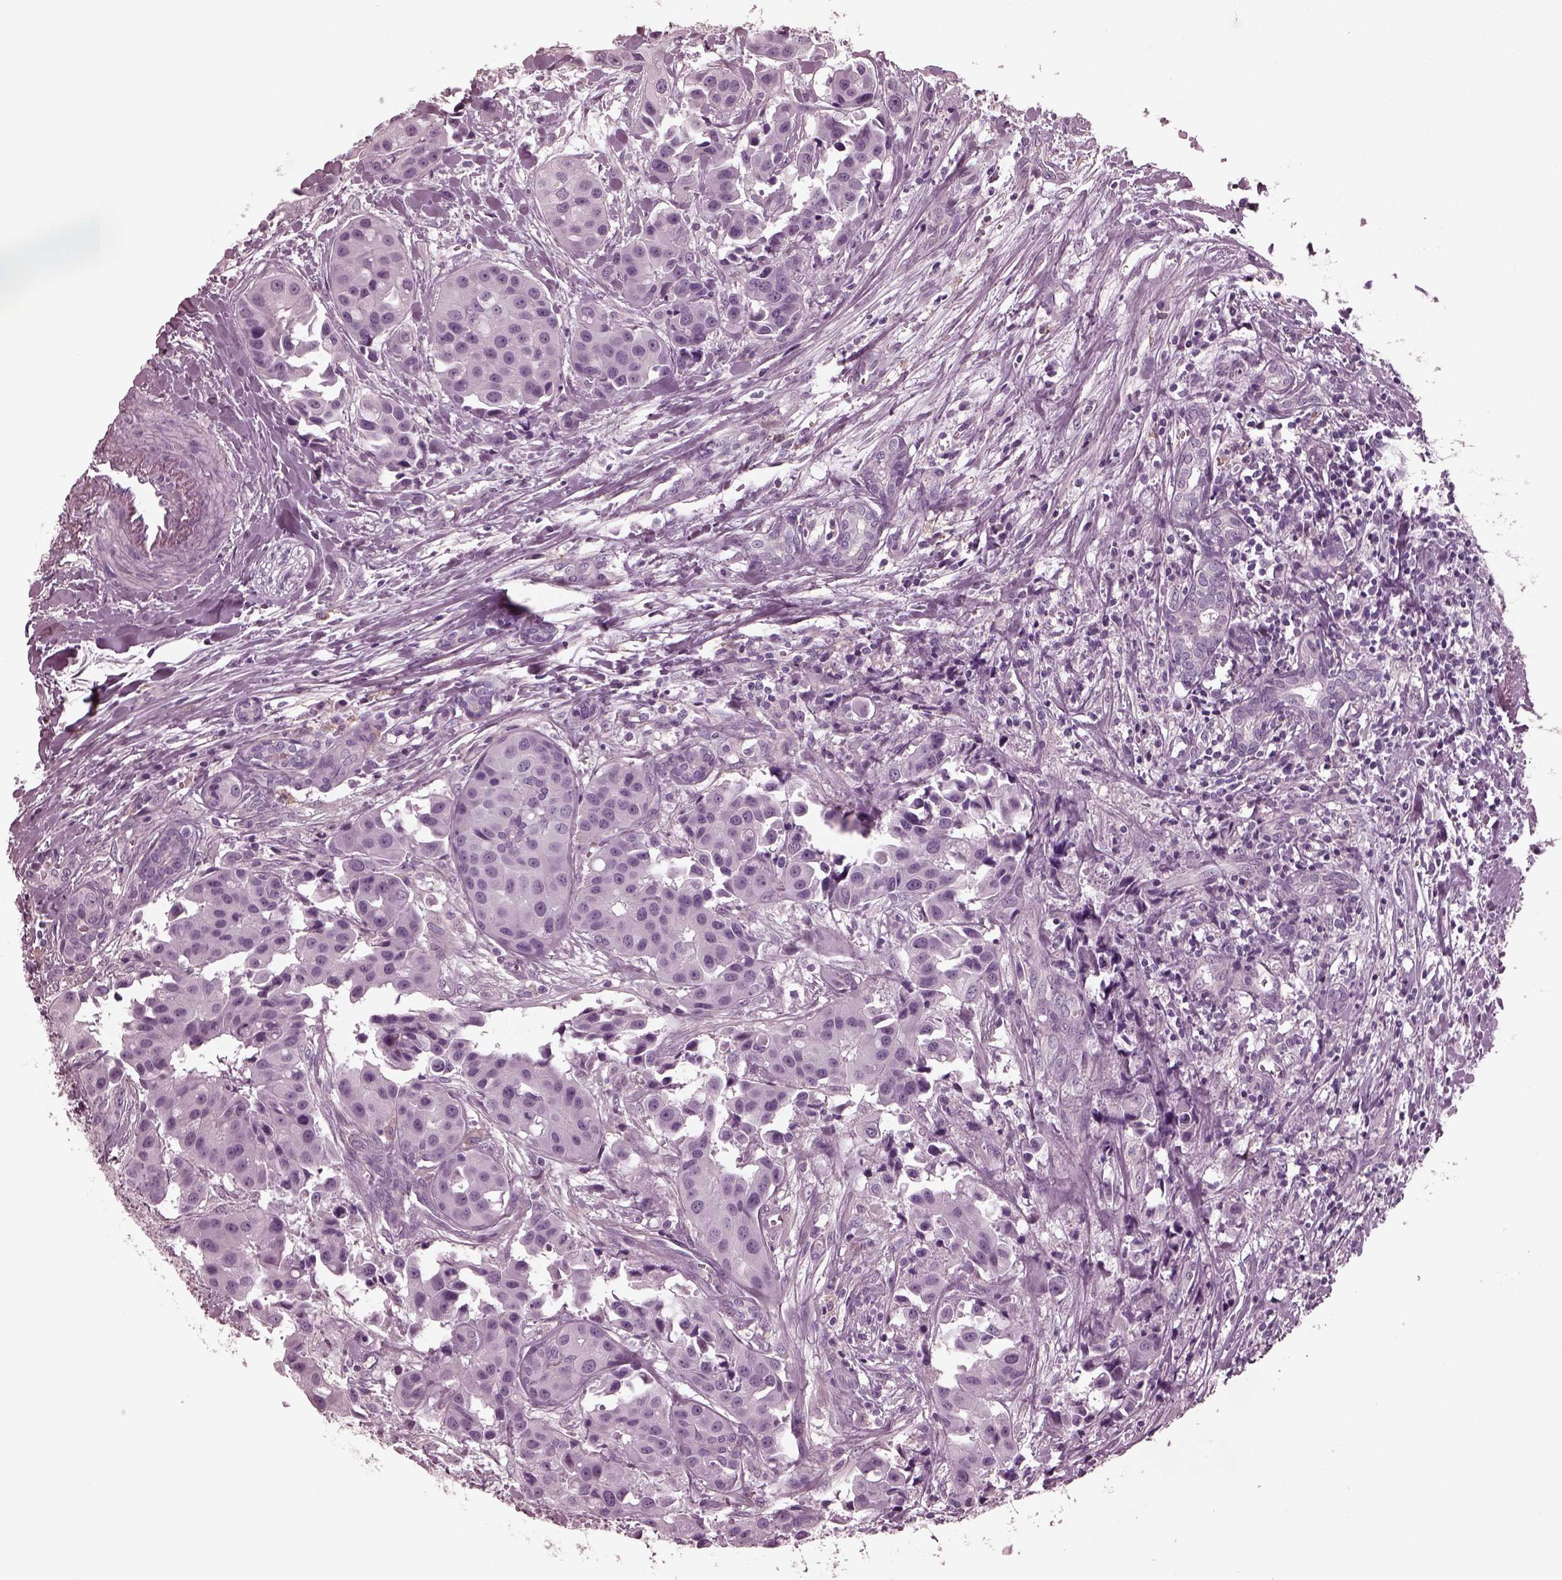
{"staining": {"intensity": "negative", "quantity": "none", "location": "none"}, "tissue": "head and neck cancer", "cell_type": "Tumor cells", "image_type": "cancer", "snomed": [{"axis": "morphology", "description": "Adenocarcinoma, NOS"}, {"axis": "topography", "description": "Head-Neck"}], "caption": "Tumor cells are negative for protein expression in human adenocarcinoma (head and neck). The staining is performed using DAB (3,3'-diaminobenzidine) brown chromogen with nuclei counter-stained in using hematoxylin.", "gene": "CGA", "patient": {"sex": "male", "age": 76}}